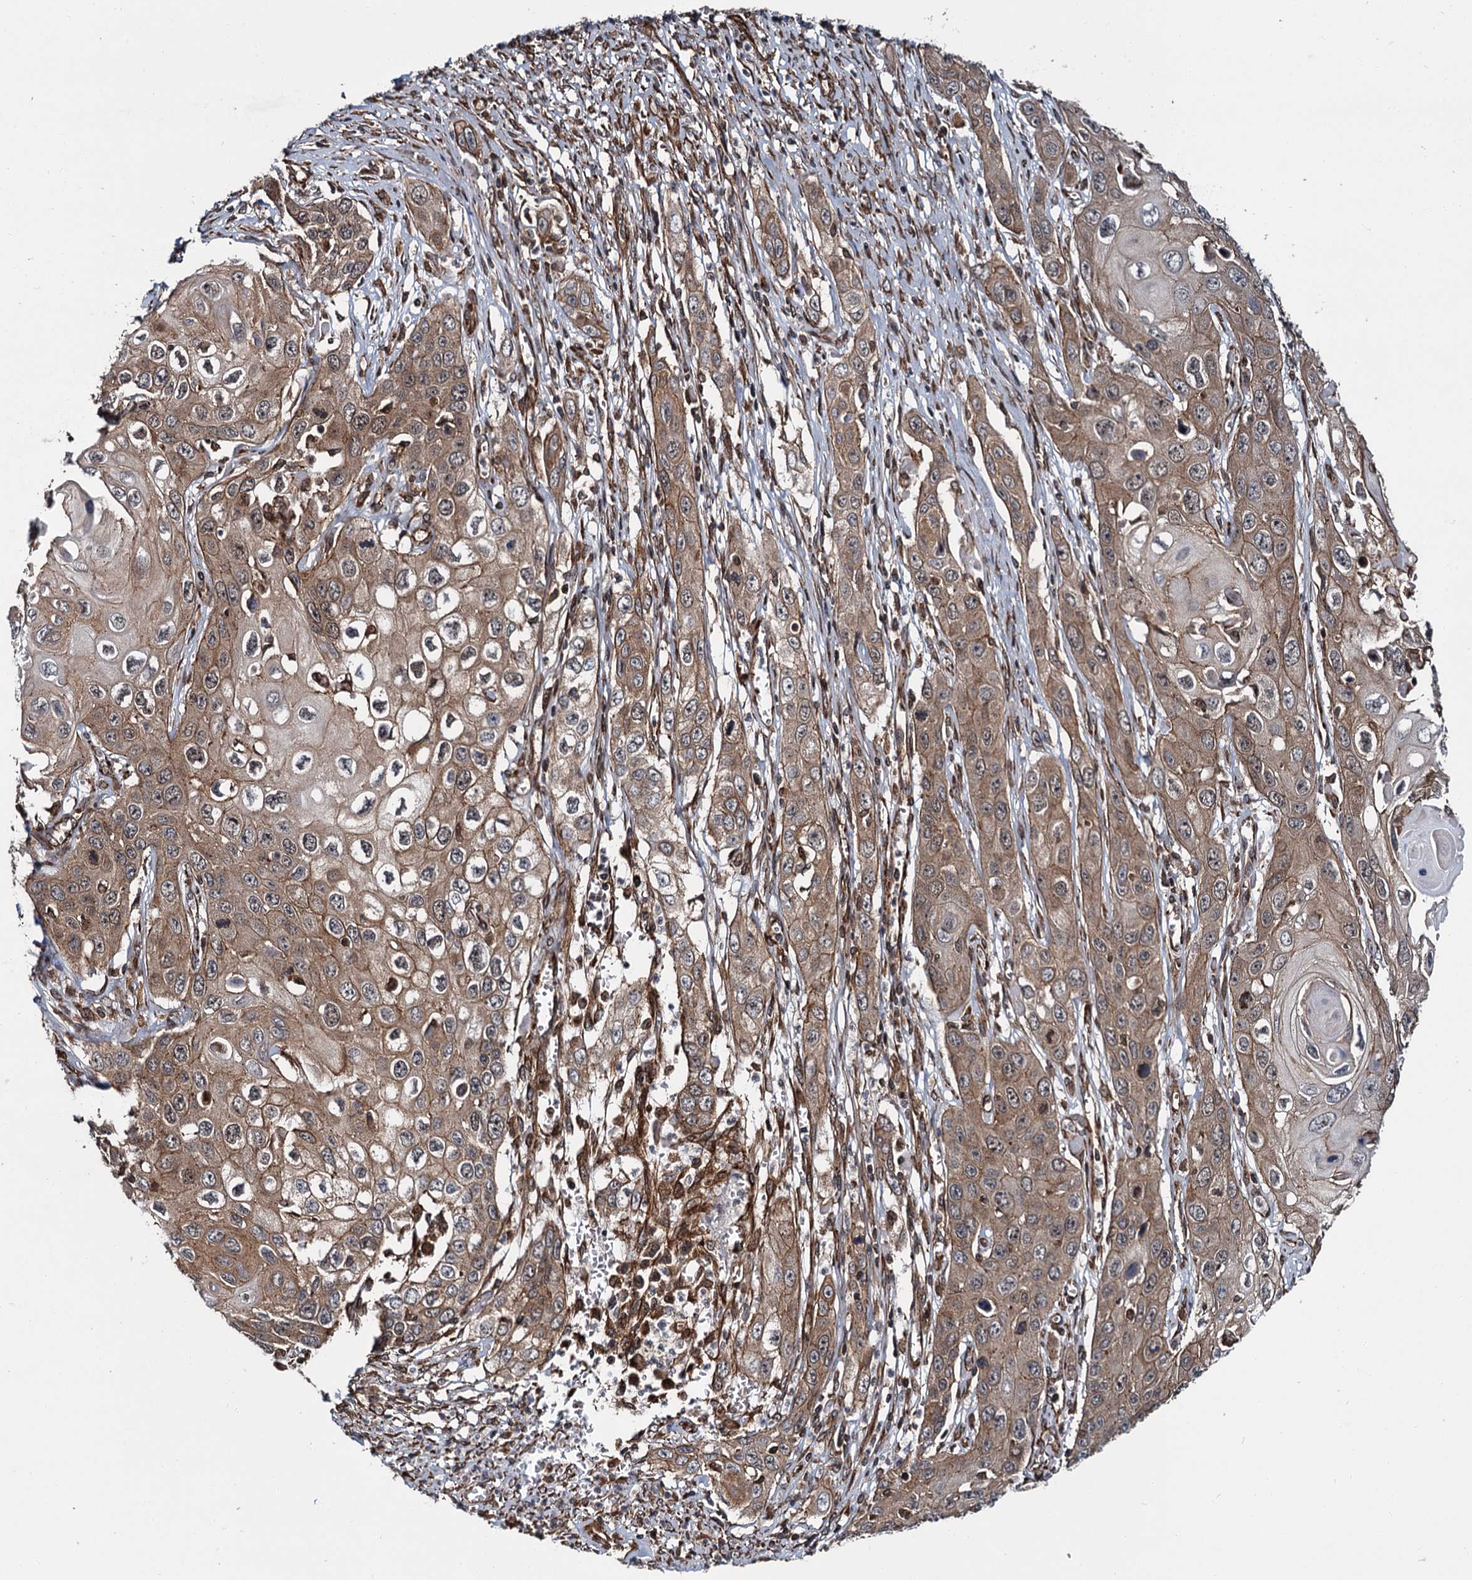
{"staining": {"intensity": "moderate", "quantity": ">75%", "location": "cytoplasmic/membranous"}, "tissue": "skin cancer", "cell_type": "Tumor cells", "image_type": "cancer", "snomed": [{"axis": "morphology", "description": "Squamous cell carcinoma, NOS"}, {"axis": "topography", "description": "Skin"}], "caption": "Brown immunohistochemical staining in squamous cell carcinoma (skin) demonstrates moderate cytoplasmic/membranous staining in approximately >75% of tumor cells.", "gene": "ZFYVE19", "patient": {"sex": "male", "age": 55}}